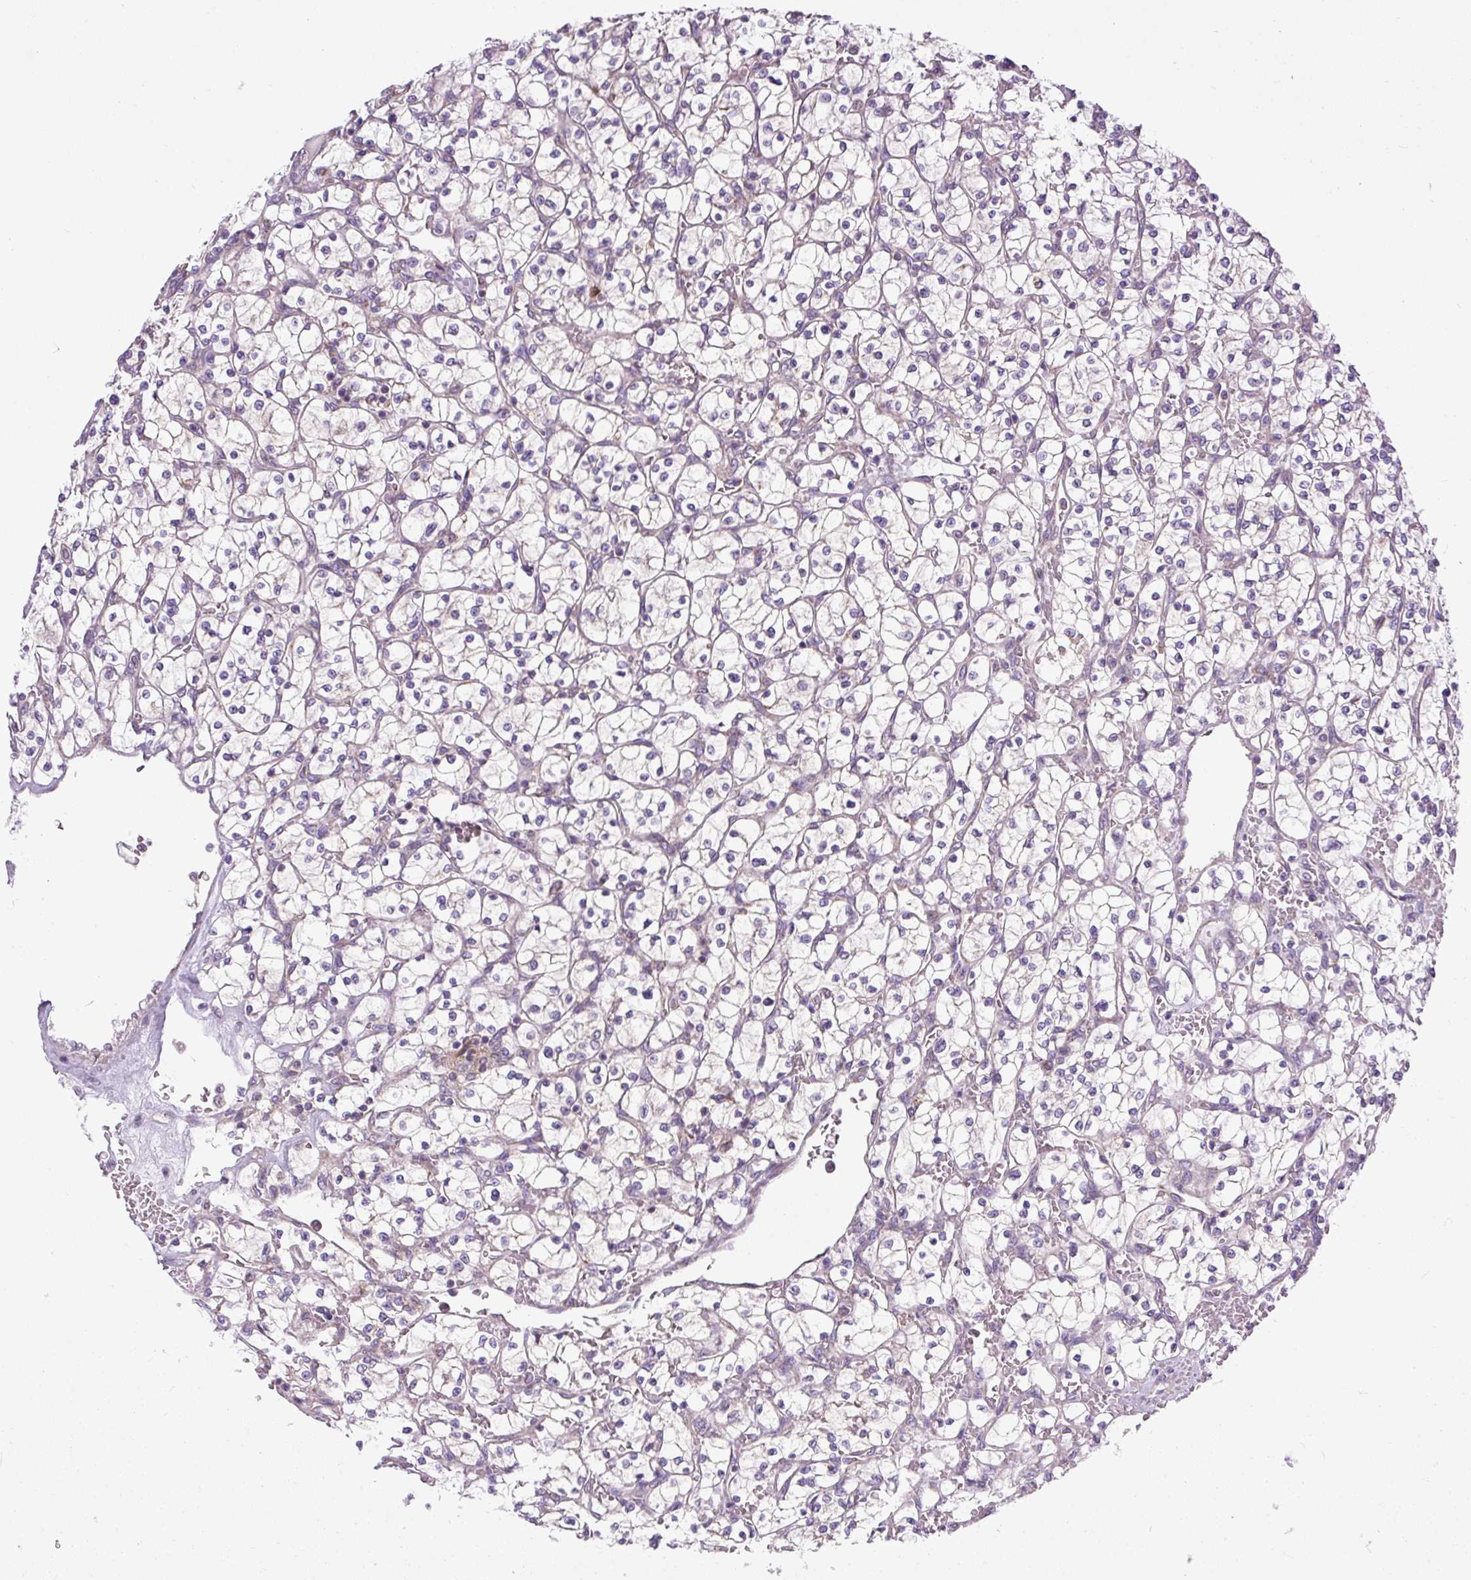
{"staining": {"intensity": "weak", "quantity": "<25%", "location": "cytoplasmic/membranous"}, "tissue": "renal cancer", "cell_type": "Tumor cells", "image_type": "cancer", "snomed": [{"axis": "morphology", "description": "Adenocarcinoma, NOS"}, {"axis": "topography", "description": "Kidney"}], "caption": "Tumor cells show no significant positivity in renal cancer (adenocarcinoma).", "gene": "TM2D3", "patient": {"sex": "female", "age": 64}}